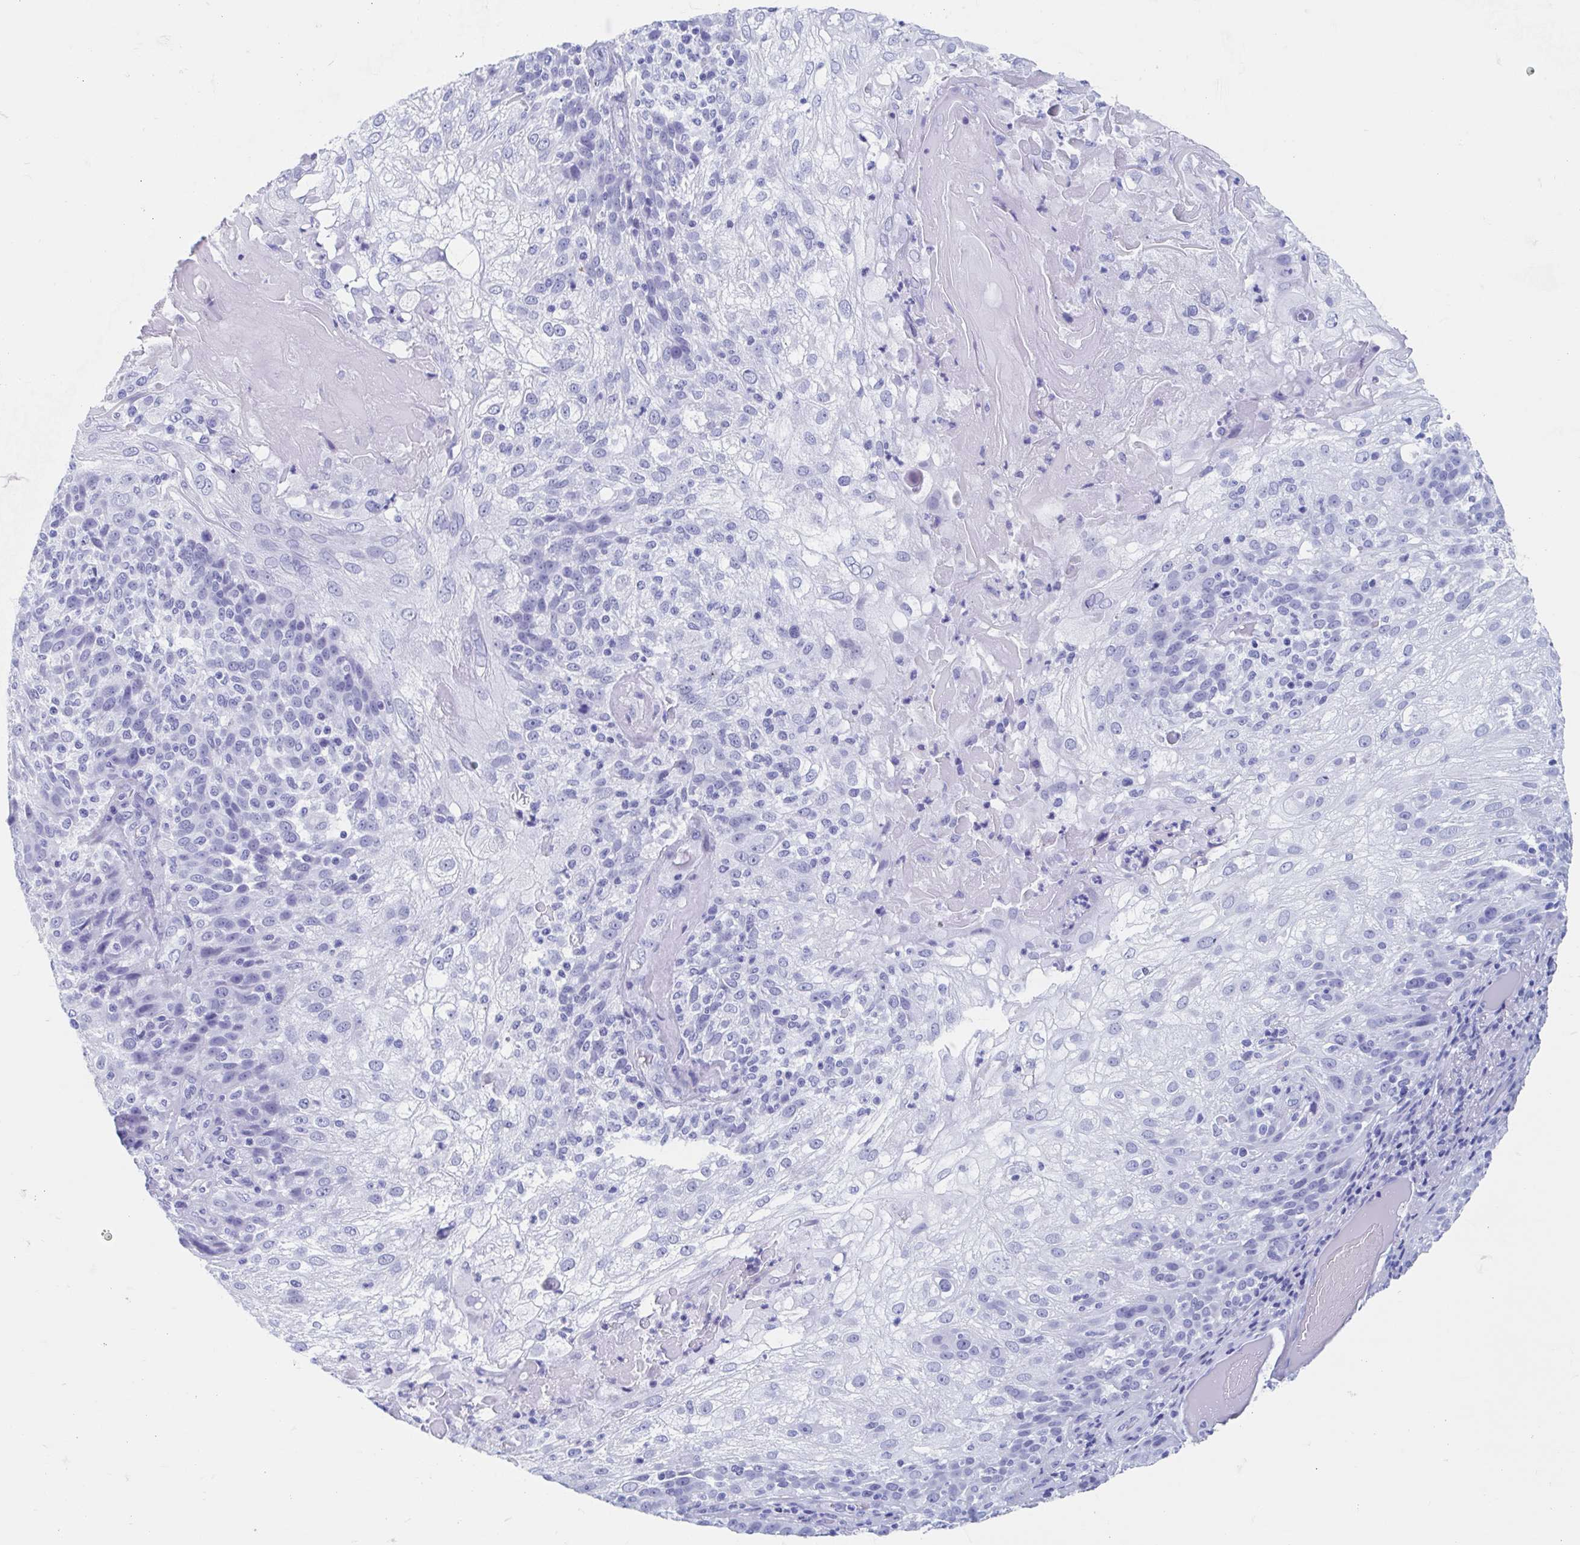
{"staining": {"intensity": "negative", "quantity": "none", "location": "none"}, "tissue": "skin cancer", "cell_type": "Tumor cells", "image_type": "cancer", "snomed": [{"axis": "morphology", "description": "Normal tissue, NOS"}, {"axis": "morphology", "description": "Squamous cell carcinoma, NOS"}, {"axis": "topography", "description": "Skin"}], "caption": "The immunohistochemistry (IHC) image has no significant staining in tumor cells of skin cancer (squamous cell carcinoma) tissue.", "gene": "HDGFL1", "patient": {"sex": "female", "age": 83}}